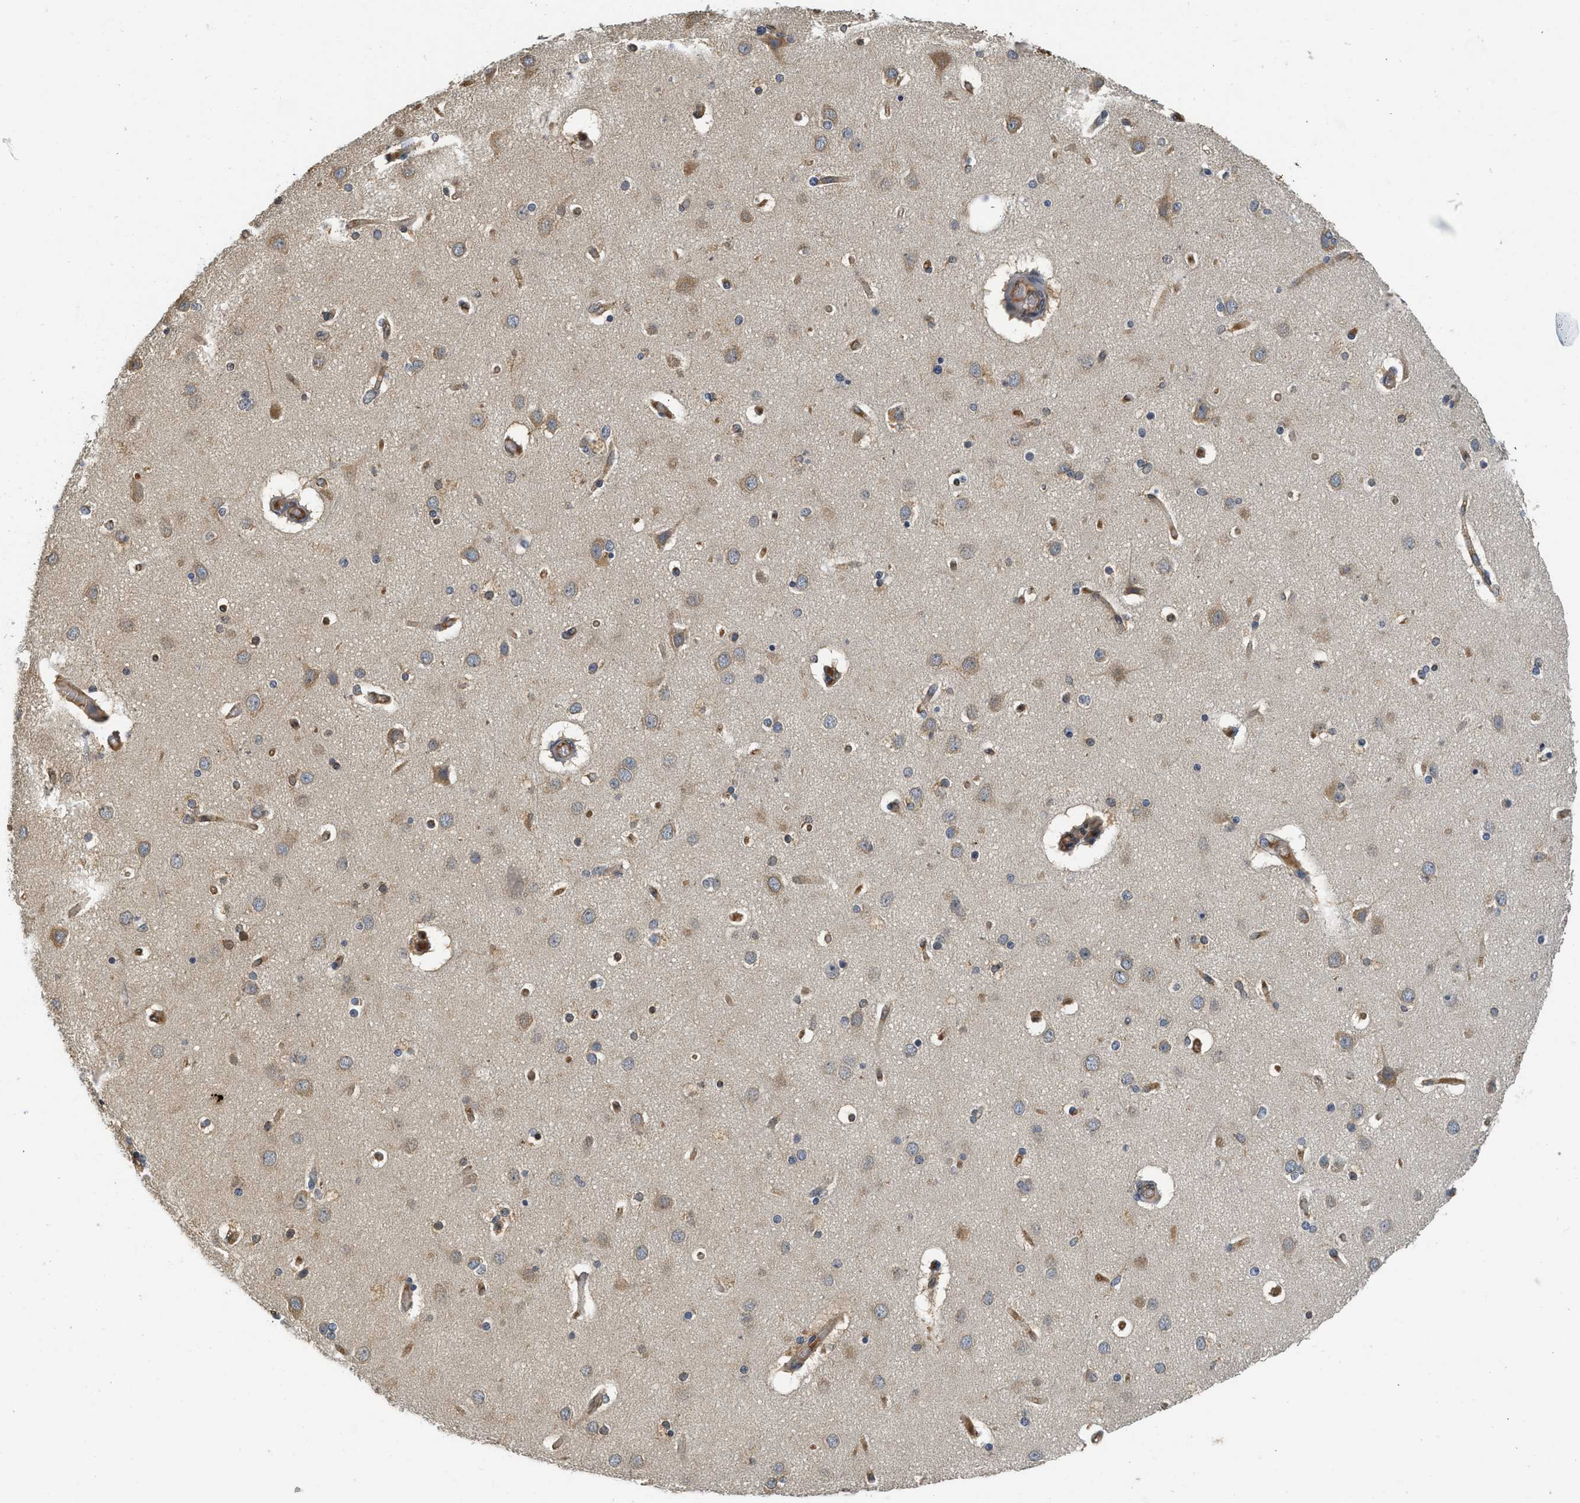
{"staining": {"intensity": "moderate", "quantity": ">75%", "location": "cytoplasmic/membranous"}, "tissue": "cerebral cortex", "cell_type": "Endothelial cells", "image_type": "normal", "snomed": [{"axis": "morphology", "description": "Normal tissue, NOS"}, {"axis": "topography", "description": "Cerebral cortex"}], "caption": "Brown immunohistochemical staining in unremarkable human cerebral cortex displays moderate cytoplasmic/membranous expression in about >75% of endothelial cells.", "gene": "BCAP31", "patient": {"sex": "female", "age": 54}}